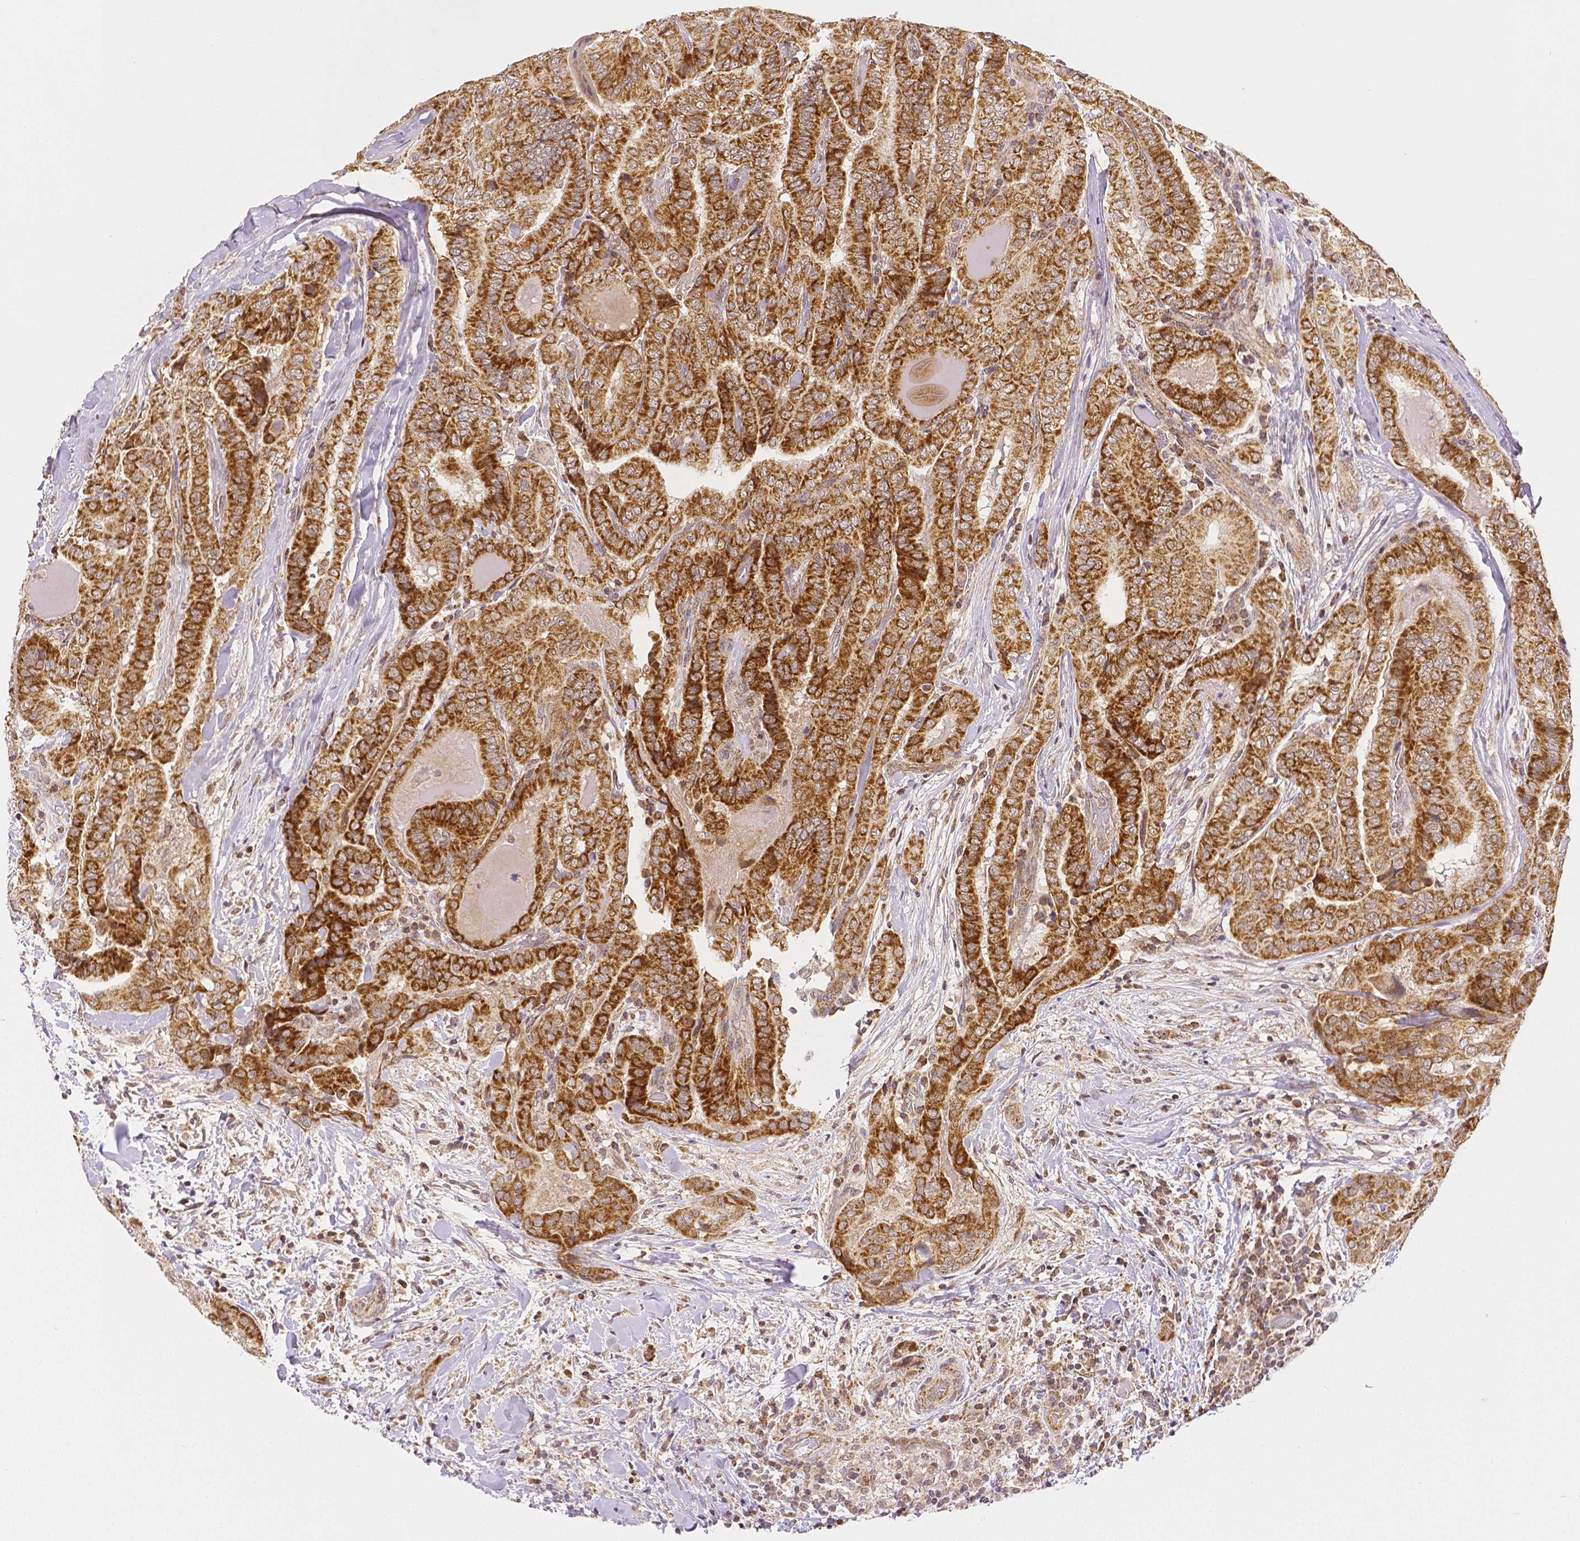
{"staining": {"intensity": "strong", "quantity": ">75%", "location": "cytoplasmic/membranous"}, "tissue": "thyroid cancer", "cell_type": "Tumor cells", "image_type": "cancer", "snomed": [{"axis": "morphology", "description": "Papillary adenocarcinoma, NOS"}, {"axis": "topography", "description": "Thyroid gland"}], "caption": "The micrograph demonstrates staining of papillary adenocarcinoma (thyroid), revealing strong cytoplasmic/membranous protein expression (brown color) within tumor cells.", "gene": "RHOT1", "patient": {"sex": "female", "age": 61}}